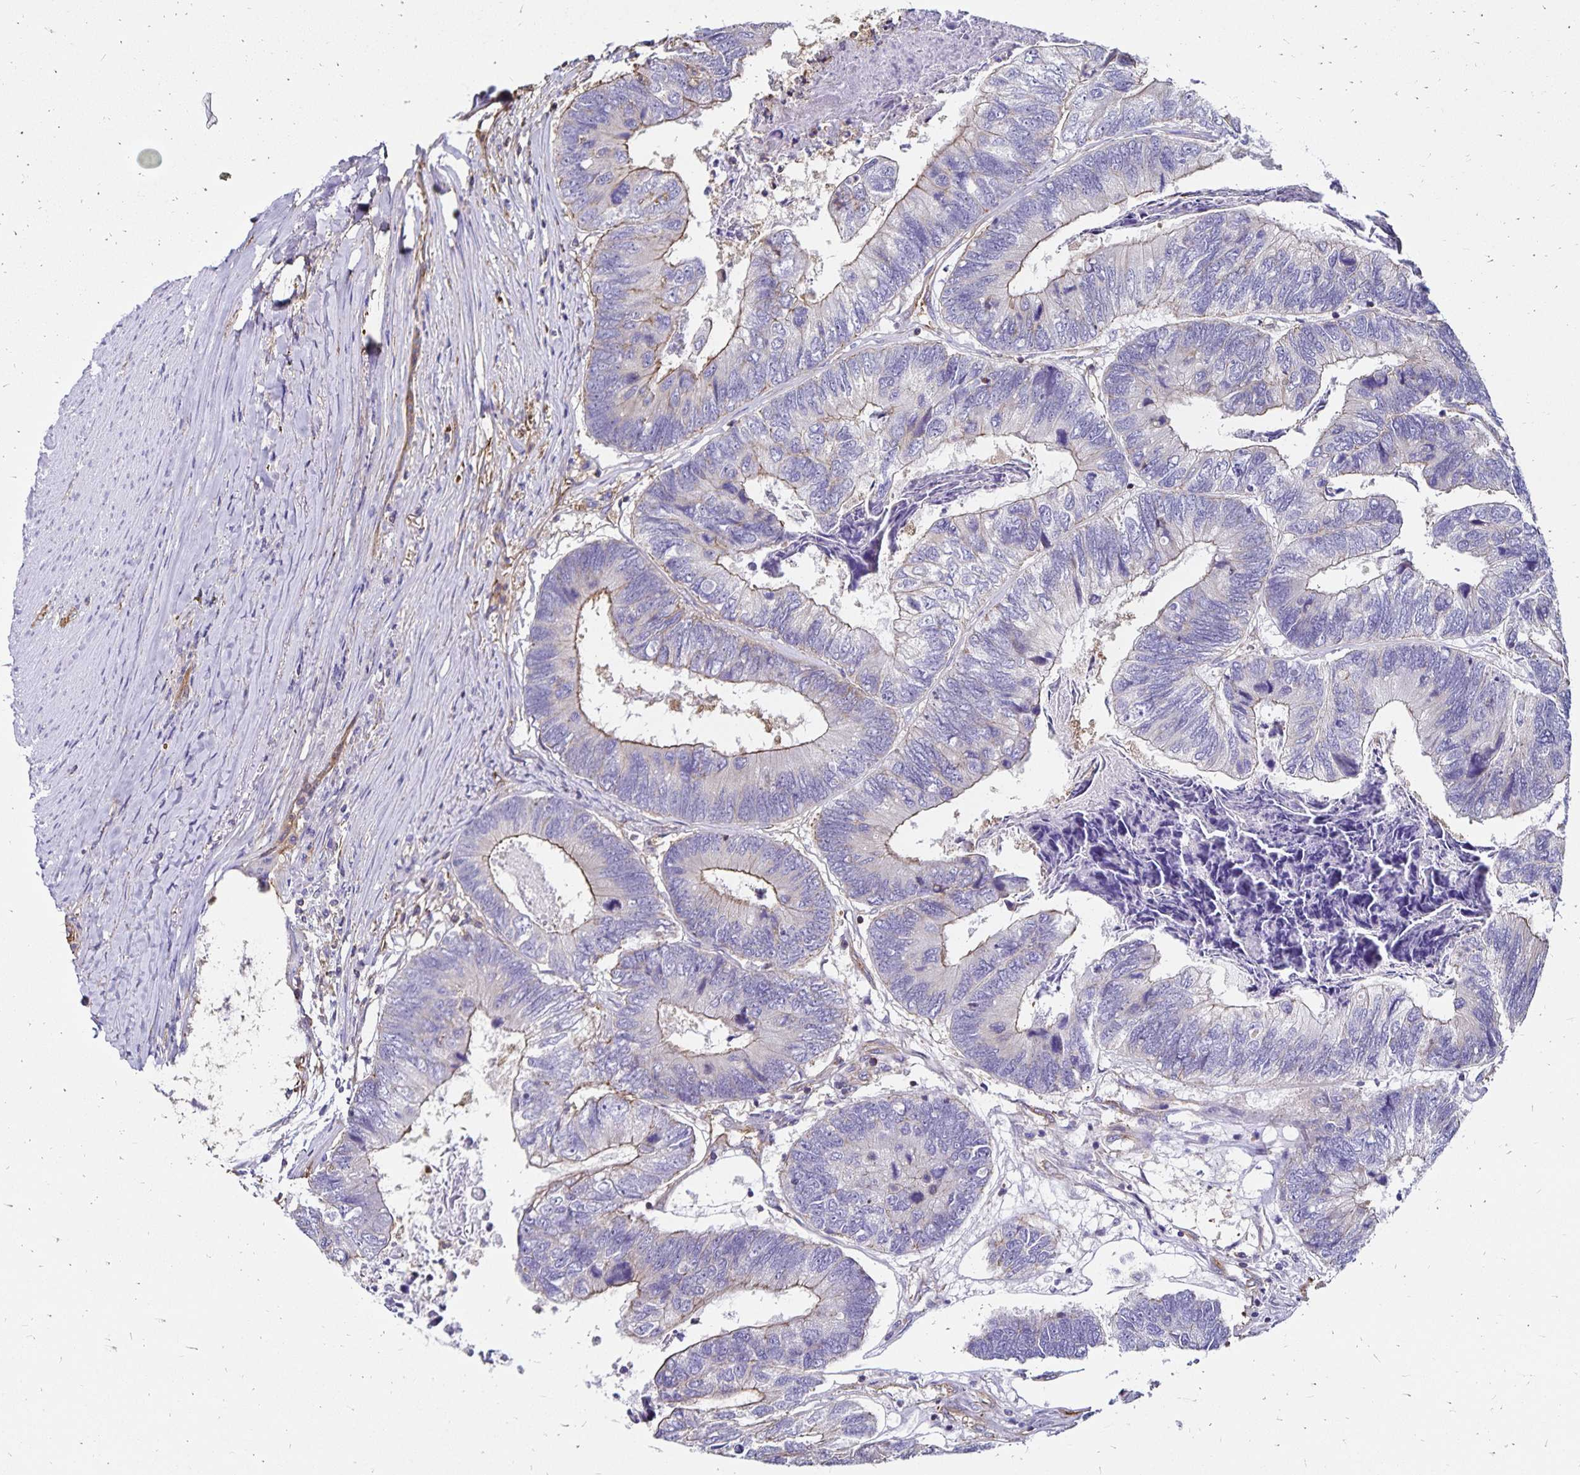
{"staining": {"intensity": "moderate", "quantity": "<25%", "location": "cytoplasmic/membranous"}, "tissue": "colorectal cancer", "cell_type": "Tumor cells", "image_type": "cancer", "snomed": [{"axis": "morphology", "description": "Adenocarcinoma, NOS"}, {"axis": "topography", "description": "Colon"}], "caption": "Immunohistochemical staining of colorectal cancer demonstrates moderate cytoplasmic/membranous protein positivity in approximately <25% of tumor cells.", "gene": "RPRML", "patient": {"sex": "female", "age": 67}}